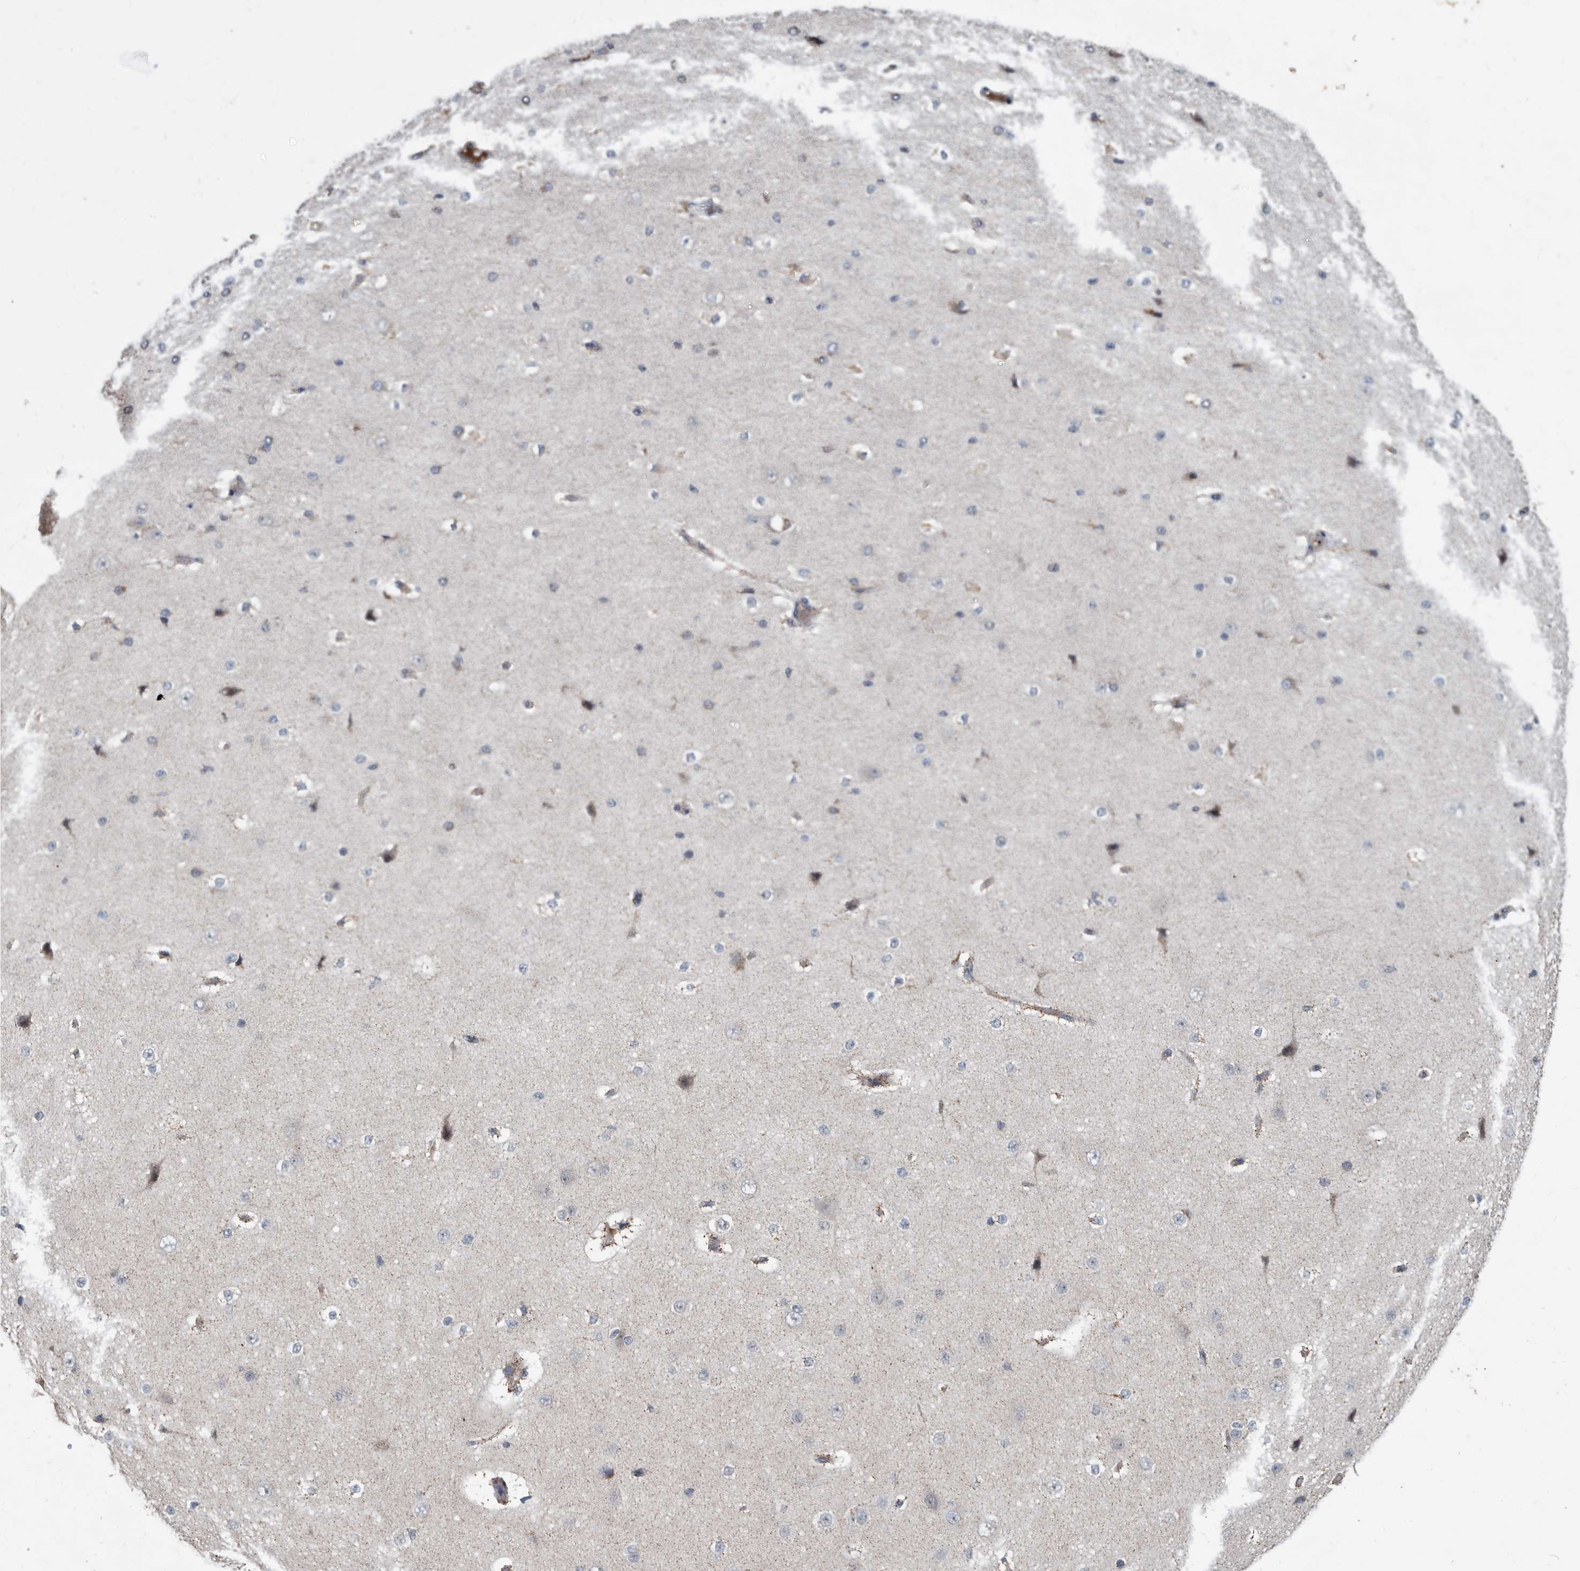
{"staining": {"intensity": "negative", "quantity": "none", "location": "none"}, "tissue": "cerebral cortex", "cell_type": "Endothelial cells", "image_type": "normal", "snomed": [{"axis": "morphology", "description": "Normal tissue, NOS"}, {"axis": "morphology", "description": "Developmental malformation"}, {"axis": "topography", "description": "Cerebral cortex"}], "caption": "High power microscopy photomicrograph of an immunohistochemistry (IHC) photomicrograph of benign cerebral cortex, revealing no significant staining in endothelial cells.", "gene": "PI15", "patient": {"sex": "female", "age": 30}}